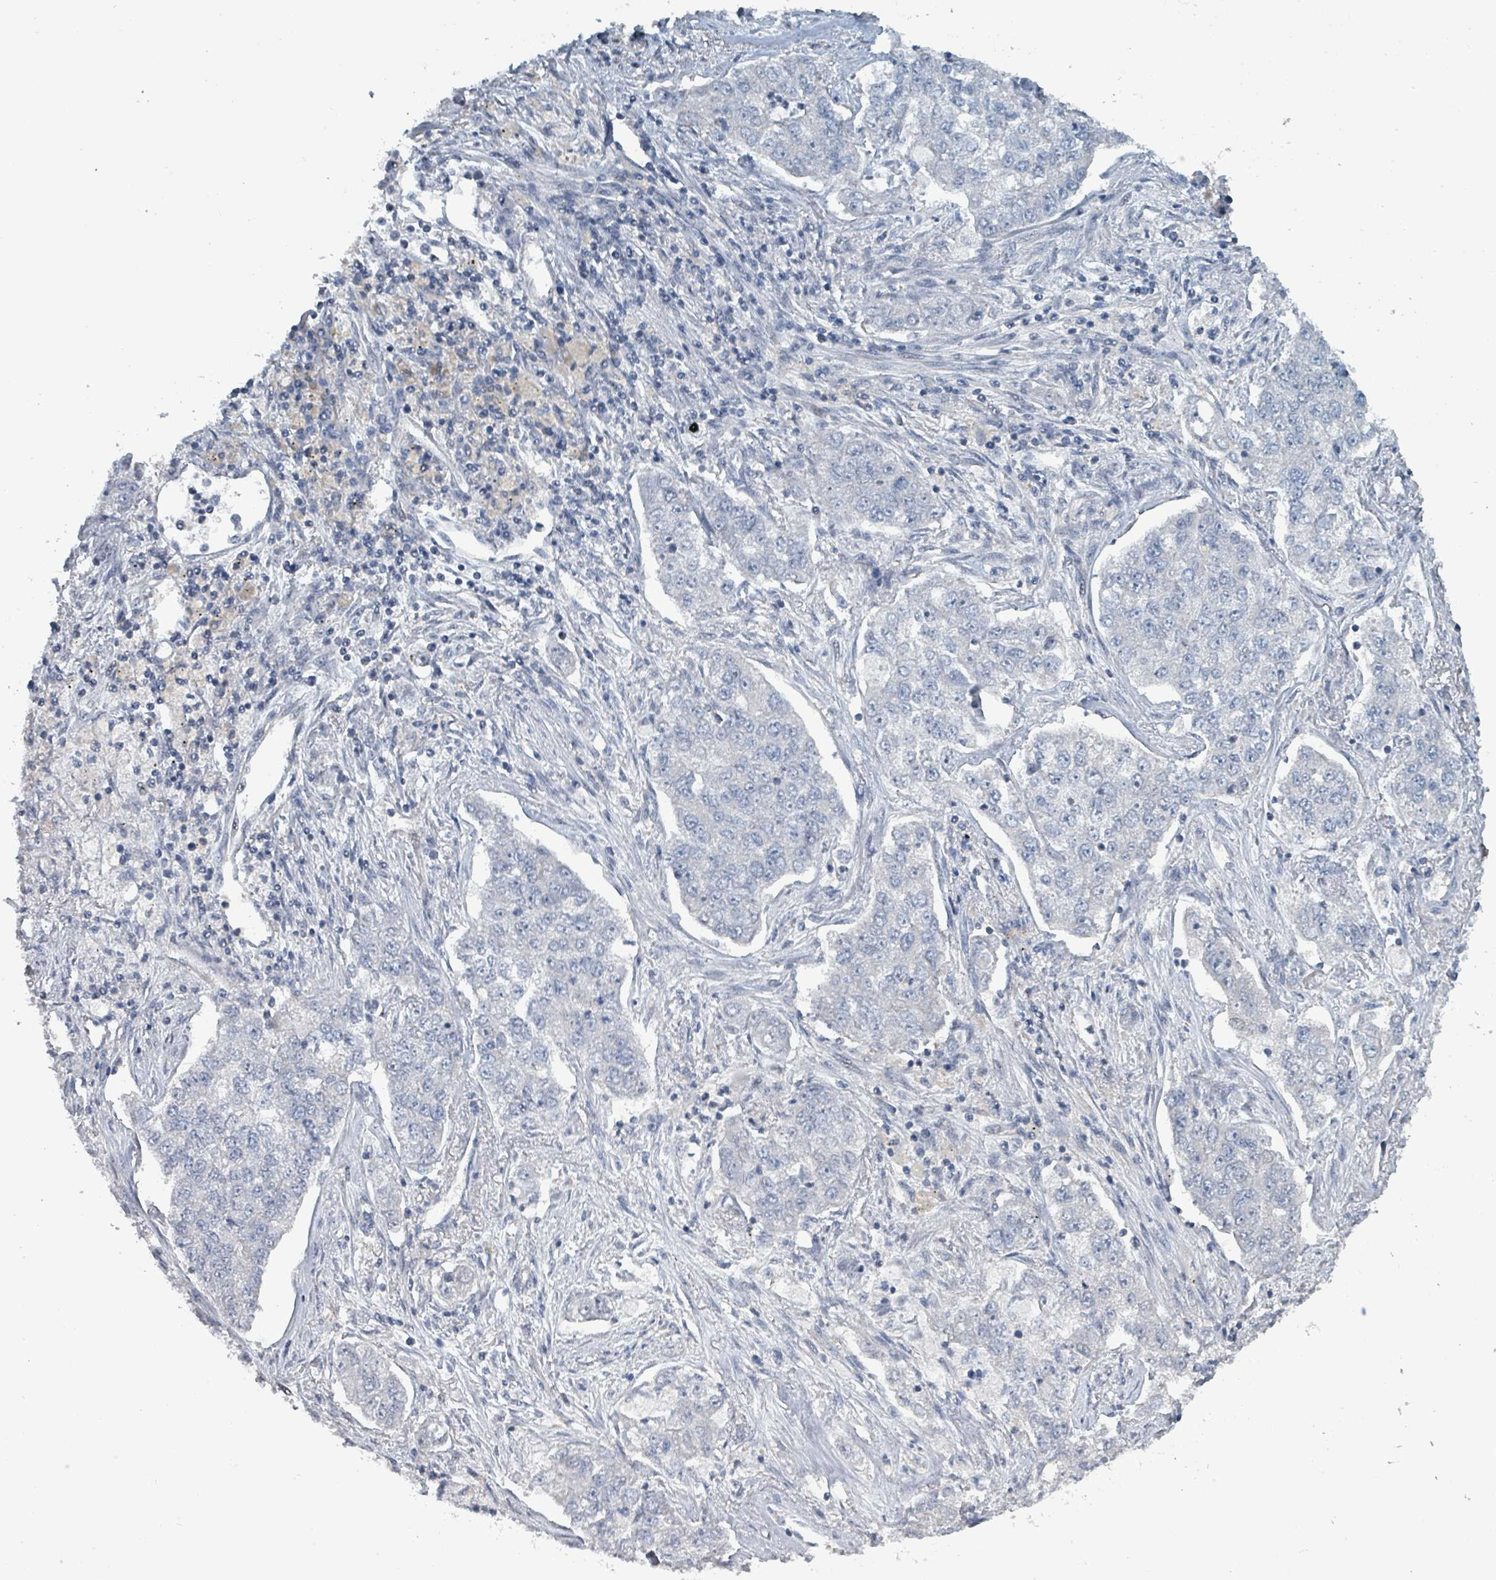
{"staining": {"intensity": "negative", "quantity": "none", "location": "none"}, "tissue": "lung cancer", "cell_type": "Tumor cells", "image_type": "cancer", "snomed": [{"axis": "morphology", "description": "Adenocarcinoma, NOS"}, {"axis": "topography", "description": "Lung"}], "caption": "Protein analysis of lung cancer reveals no significant expression in tumor cells. (DAB (3,3'-diaminobenzidine) immunohistochemistry visualized using brightfield microscopy, high magnification).", "gene": "BIVM", "patient": {"sex": "male", "age": 49}}